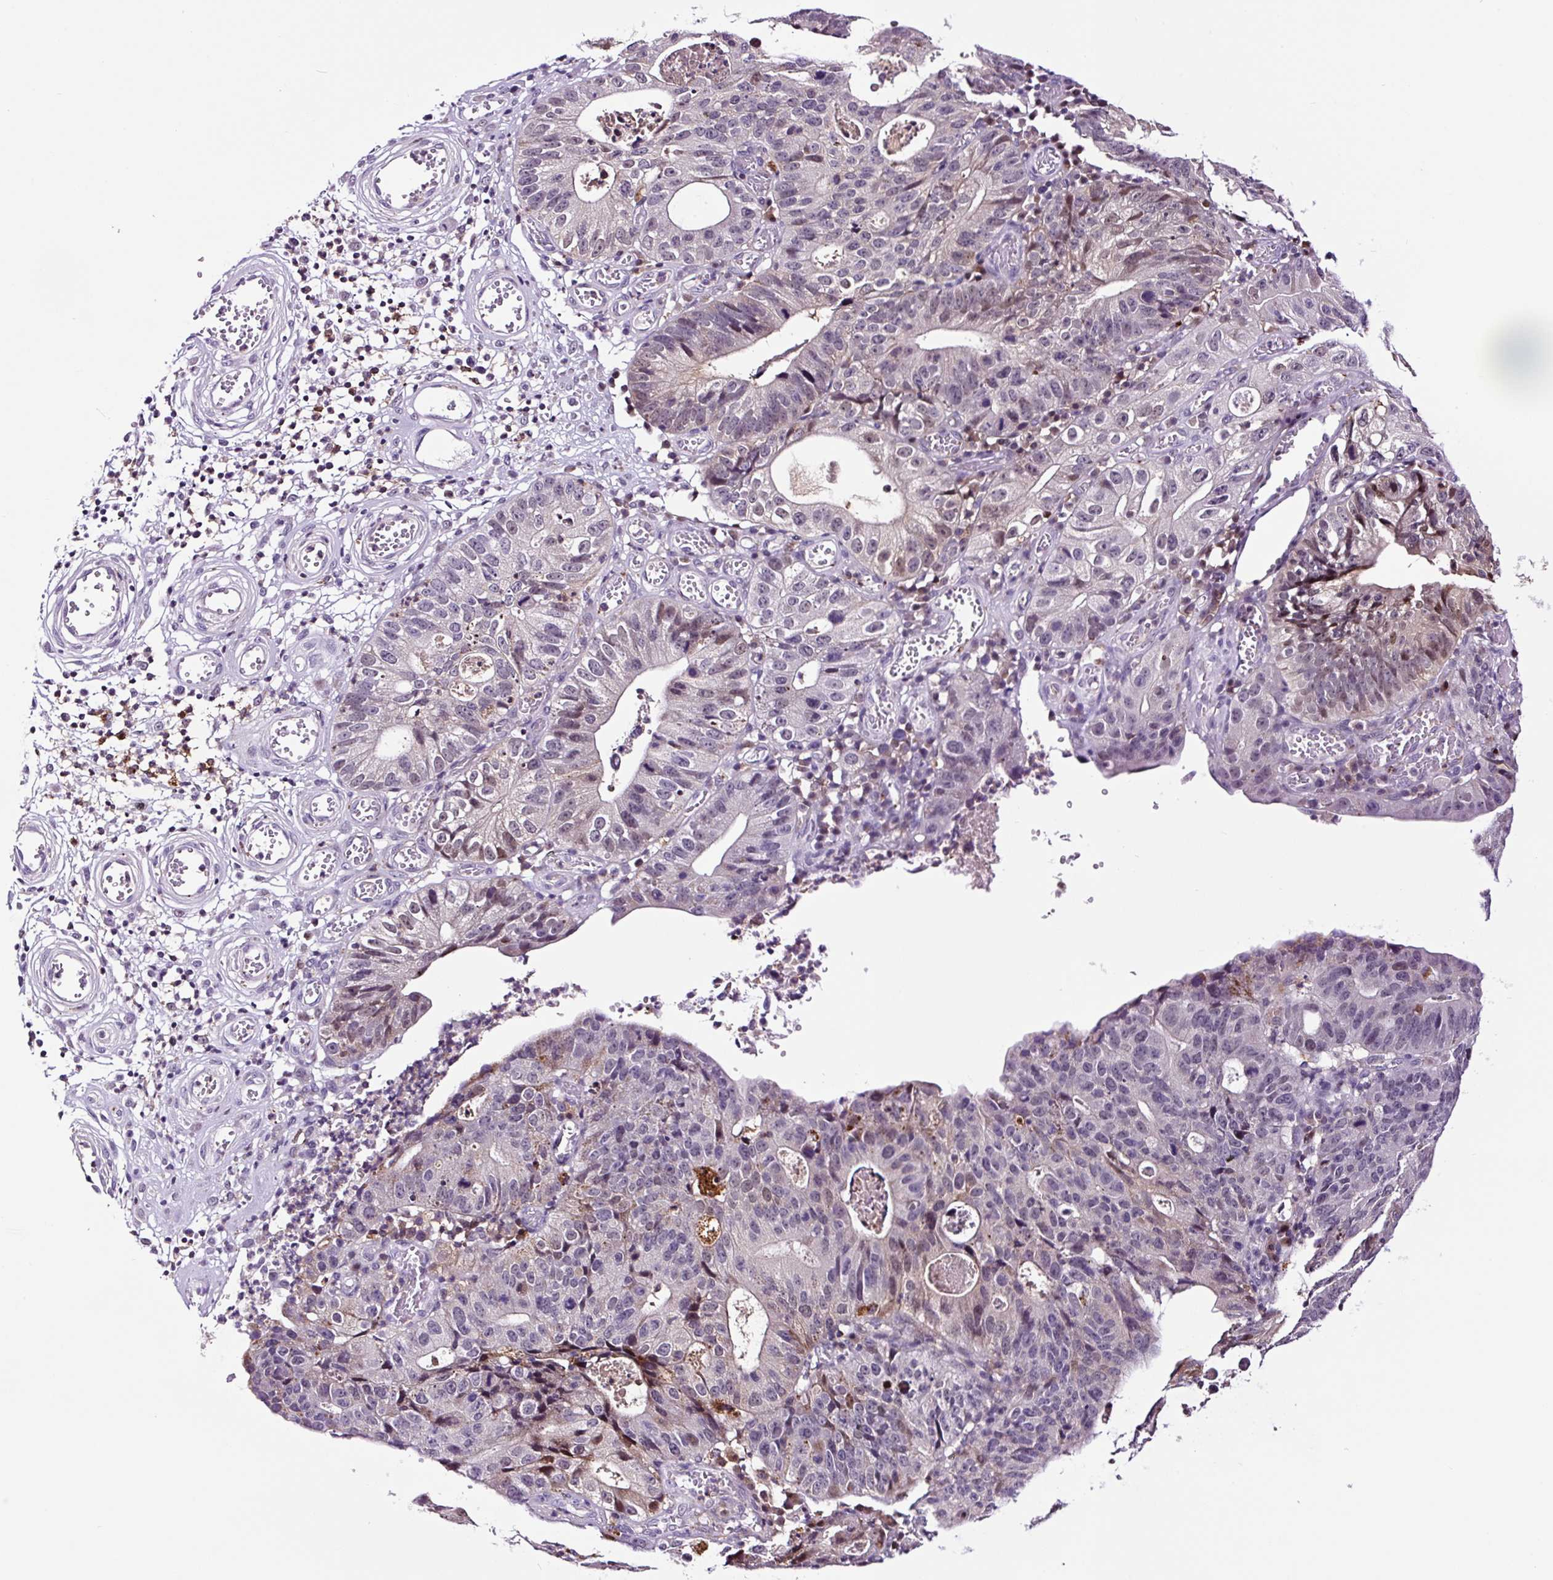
{"staining": {"intensity": "weak", "quantity": "<25%", "location": "nuclear"}, "tissue": "stomach cancer", "cell_type": "Tumor cells", "image_type": "cancer", "snomed": [{"axis": "morphology", "description": "Adenocarcinoma, NOS"}, {"axis": "topography", "description": "Stomach"}], "caption": "Photomicrograph shows no protein positivity in tumor cells of stomach cancer (adenocarcinoma) tissue.", "gene": "TAFA3", "patient": {"sex": "male", "age": 59}}